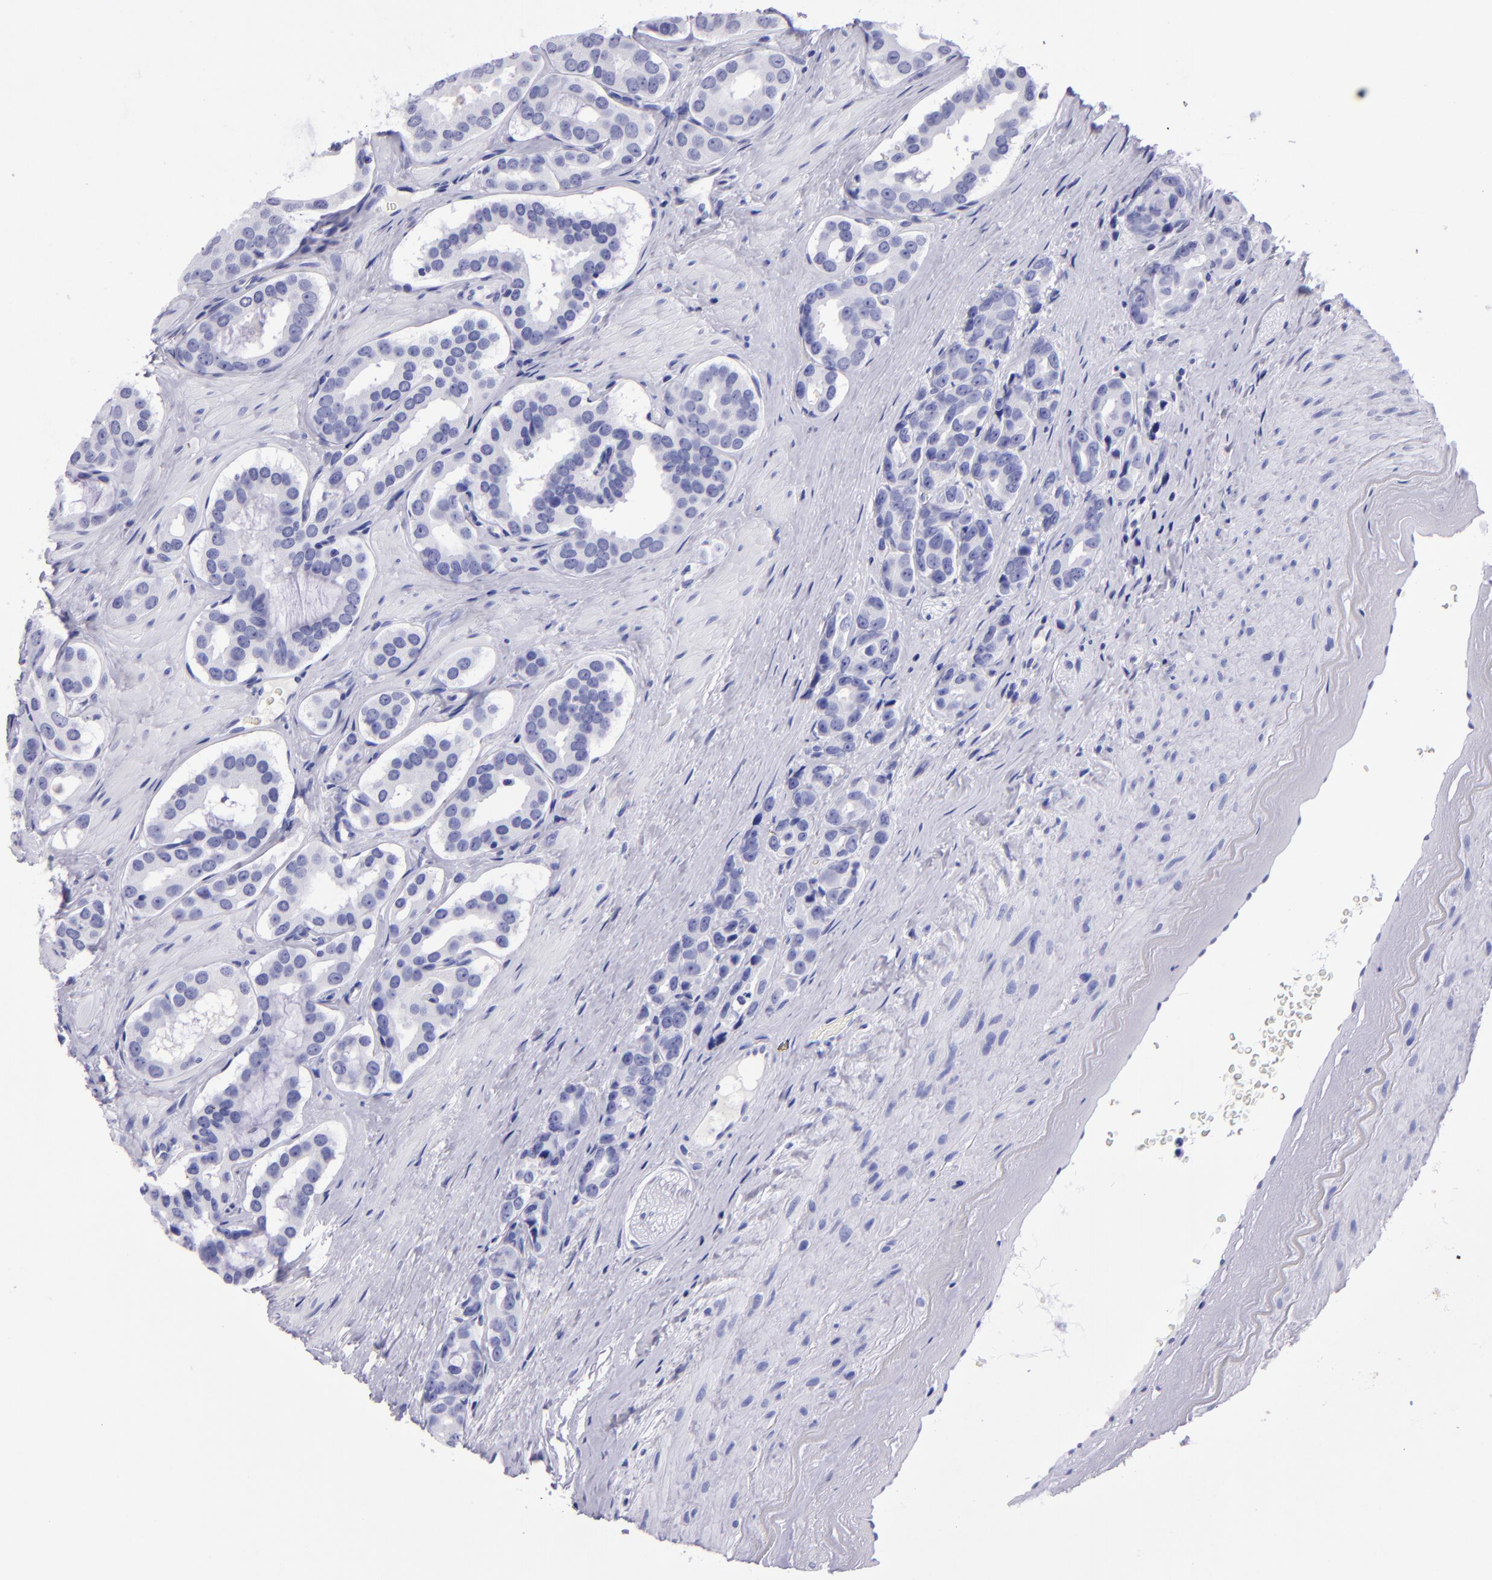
{"staining": {"intensity": "negative", "quantity": "none", "location": "none"}, "tissue": "prostate cancer", "cell_type": "Tumor cells", "image_type": "cancer", "snomed": [{"axis": "morphology", "description": "Adenocarcinoma, Low grade"}, {"axis": "topography", "description": "Prostate"}], "caption": "Histopathology image shows no significant protein positivity in tumor cells of prostate cancer (low-grade adenocarcinoma).", "gene": "TYRP1", "patient": {"sex": "male", "age": 59}}